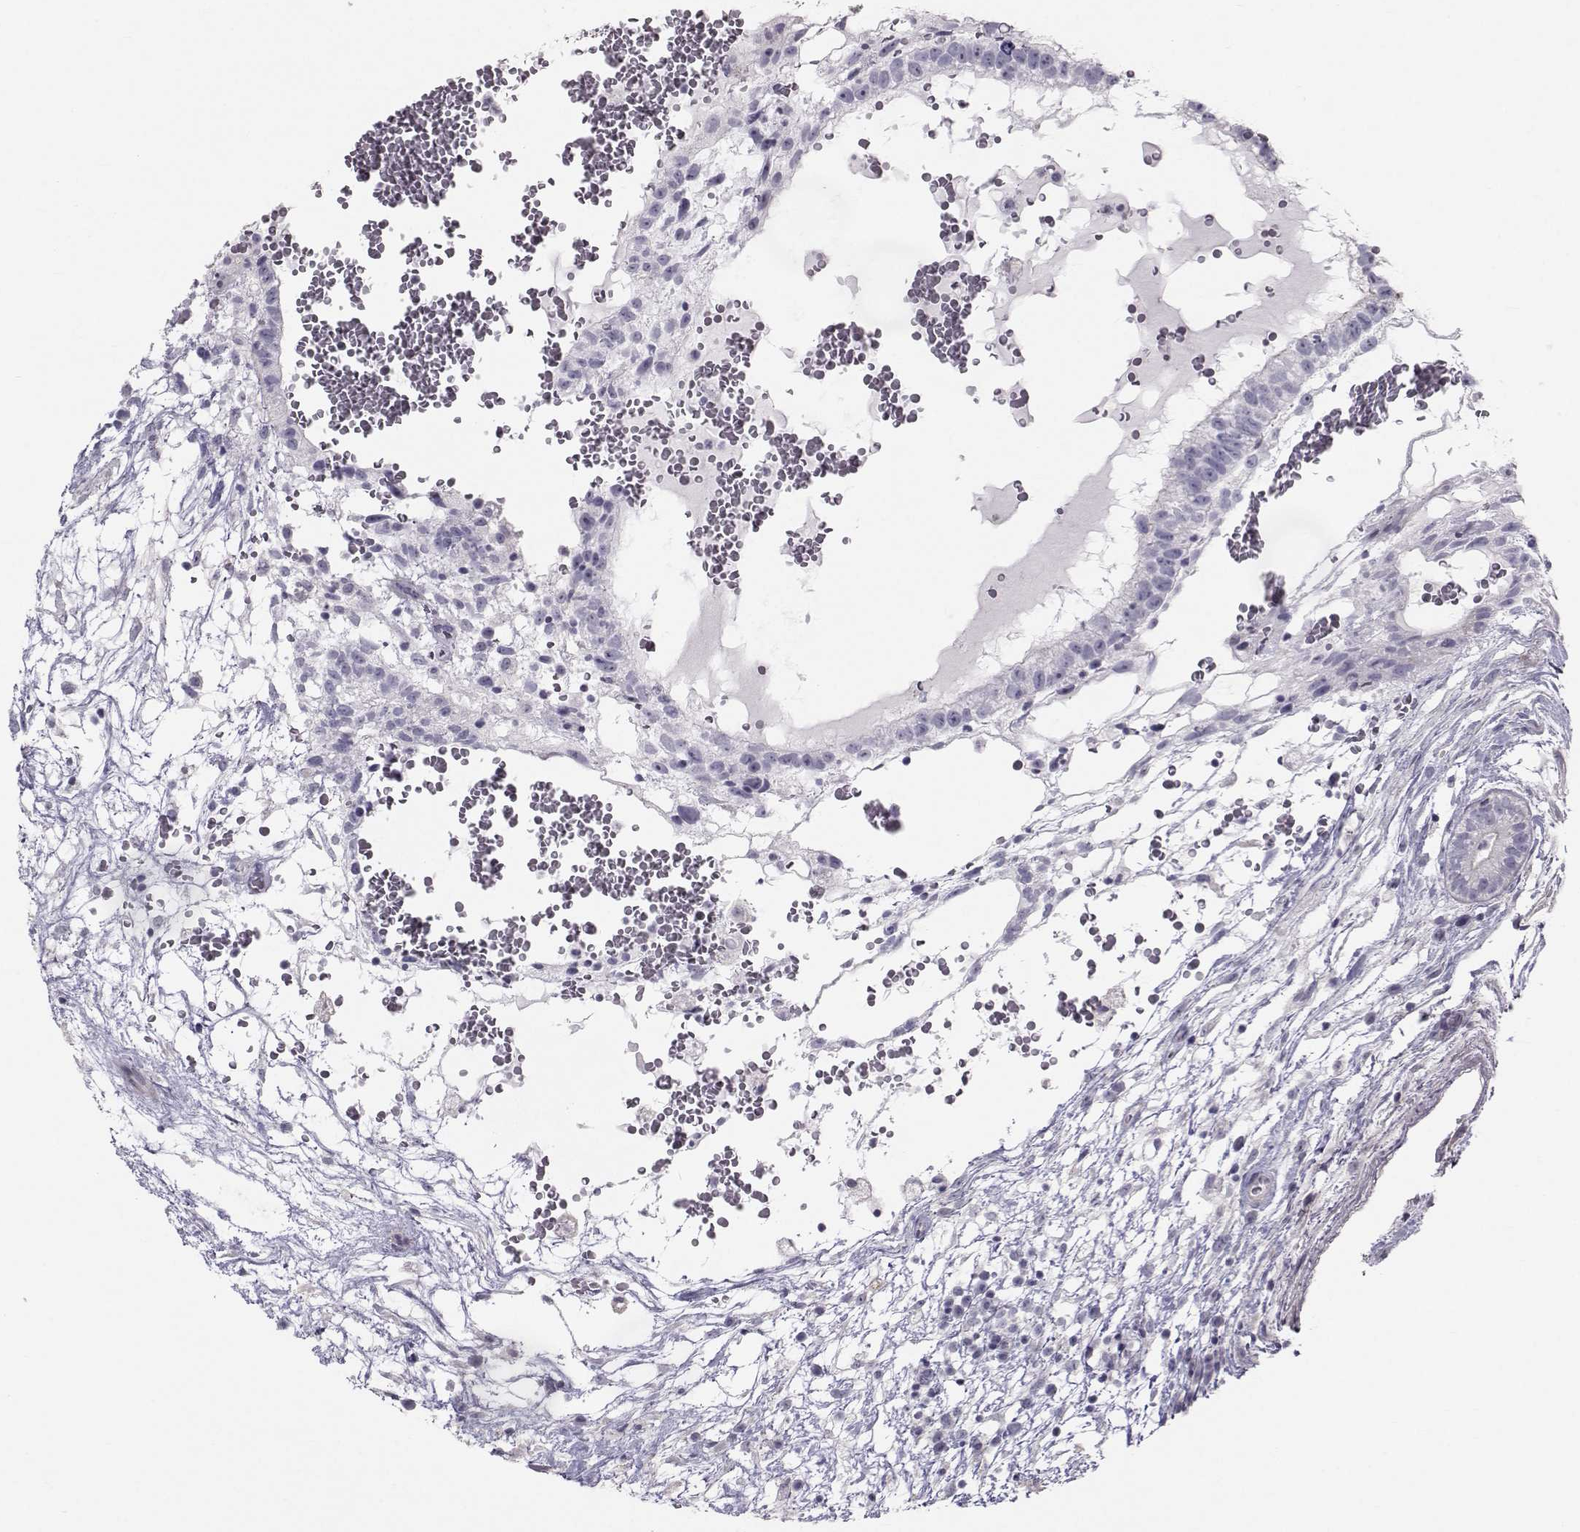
{"staining": {"intensity": "negative", "quantity": "none", "location": "none"}, "tissue": "testis cancer", "cell_type": "Tumor cells", "image_type": "cancer", "snomed": [{"axis": "morphology", "description": "Normal tissue, NOS"}, {"axis": "morphology", "description": "Carcinoma, Embryonal, NOS"}, {"axis": "topography", "description": "Testis"}], "caption": "Tumor cells are negative for brown protein staining in testis cancer.", "gene": "GARIN3", "patient": {"sex": "male", "age": 32}}